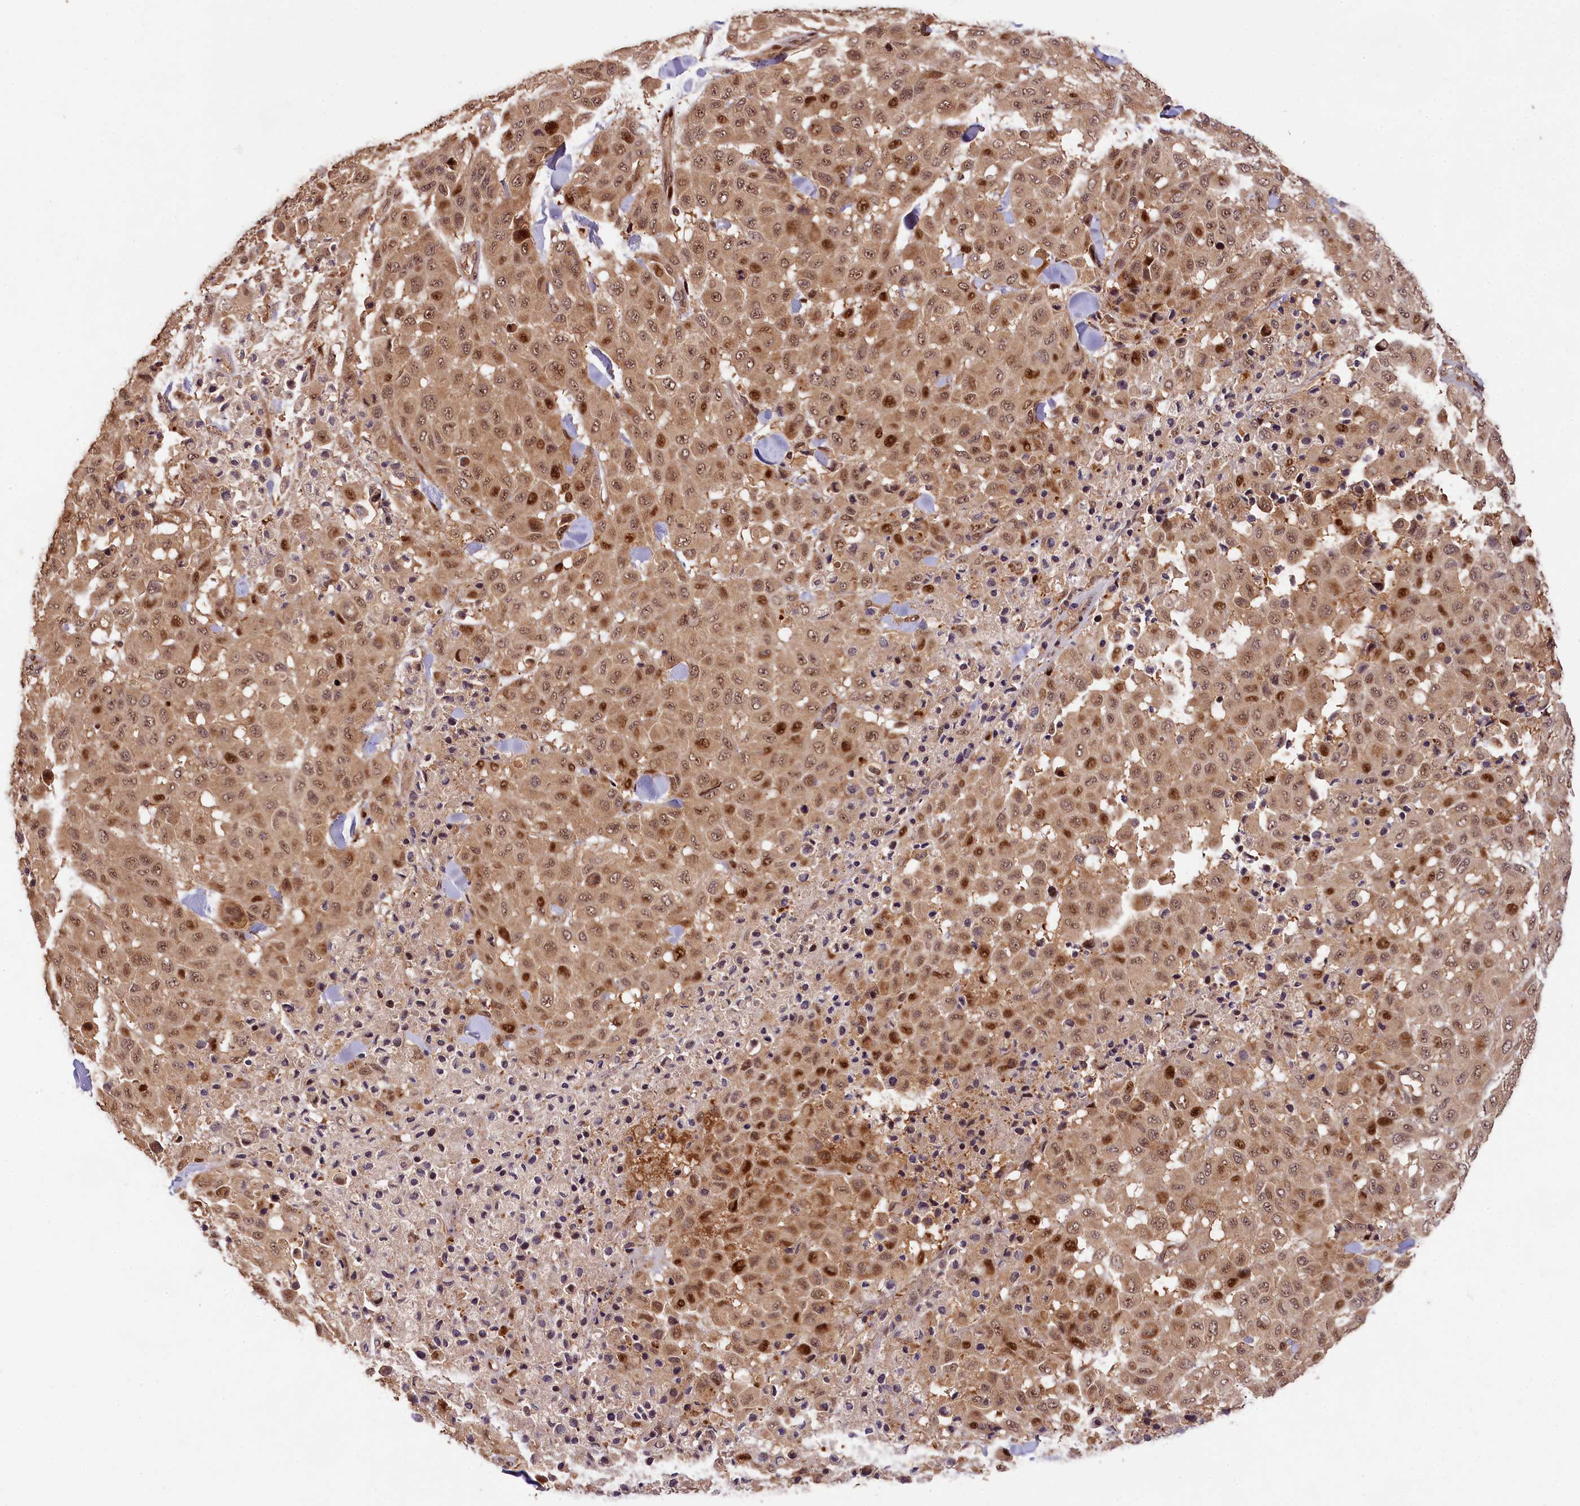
{"staining": {"intensity": "moderate", "quantity": ">75%", "location": "cytoplasmic/membranous,nuclear"}, "tissue": "melanoma", "cell_type": "Tumor cells", "image_type": "cancer", "snomed": [{"axis": "morphology", "description": "Malignant melanoma, Metastatic site"}, {"axis": "topography", "description": "Skin"}], "caption": "Tumor cells exhibit medium levels of moderate cytoplasmic/membranous and nuclear staining in approximately >75% of cells in malignant melanoma (metastatic site).", "gene": "PHAF1", "patient": {"sex": "female", "age": 81}}